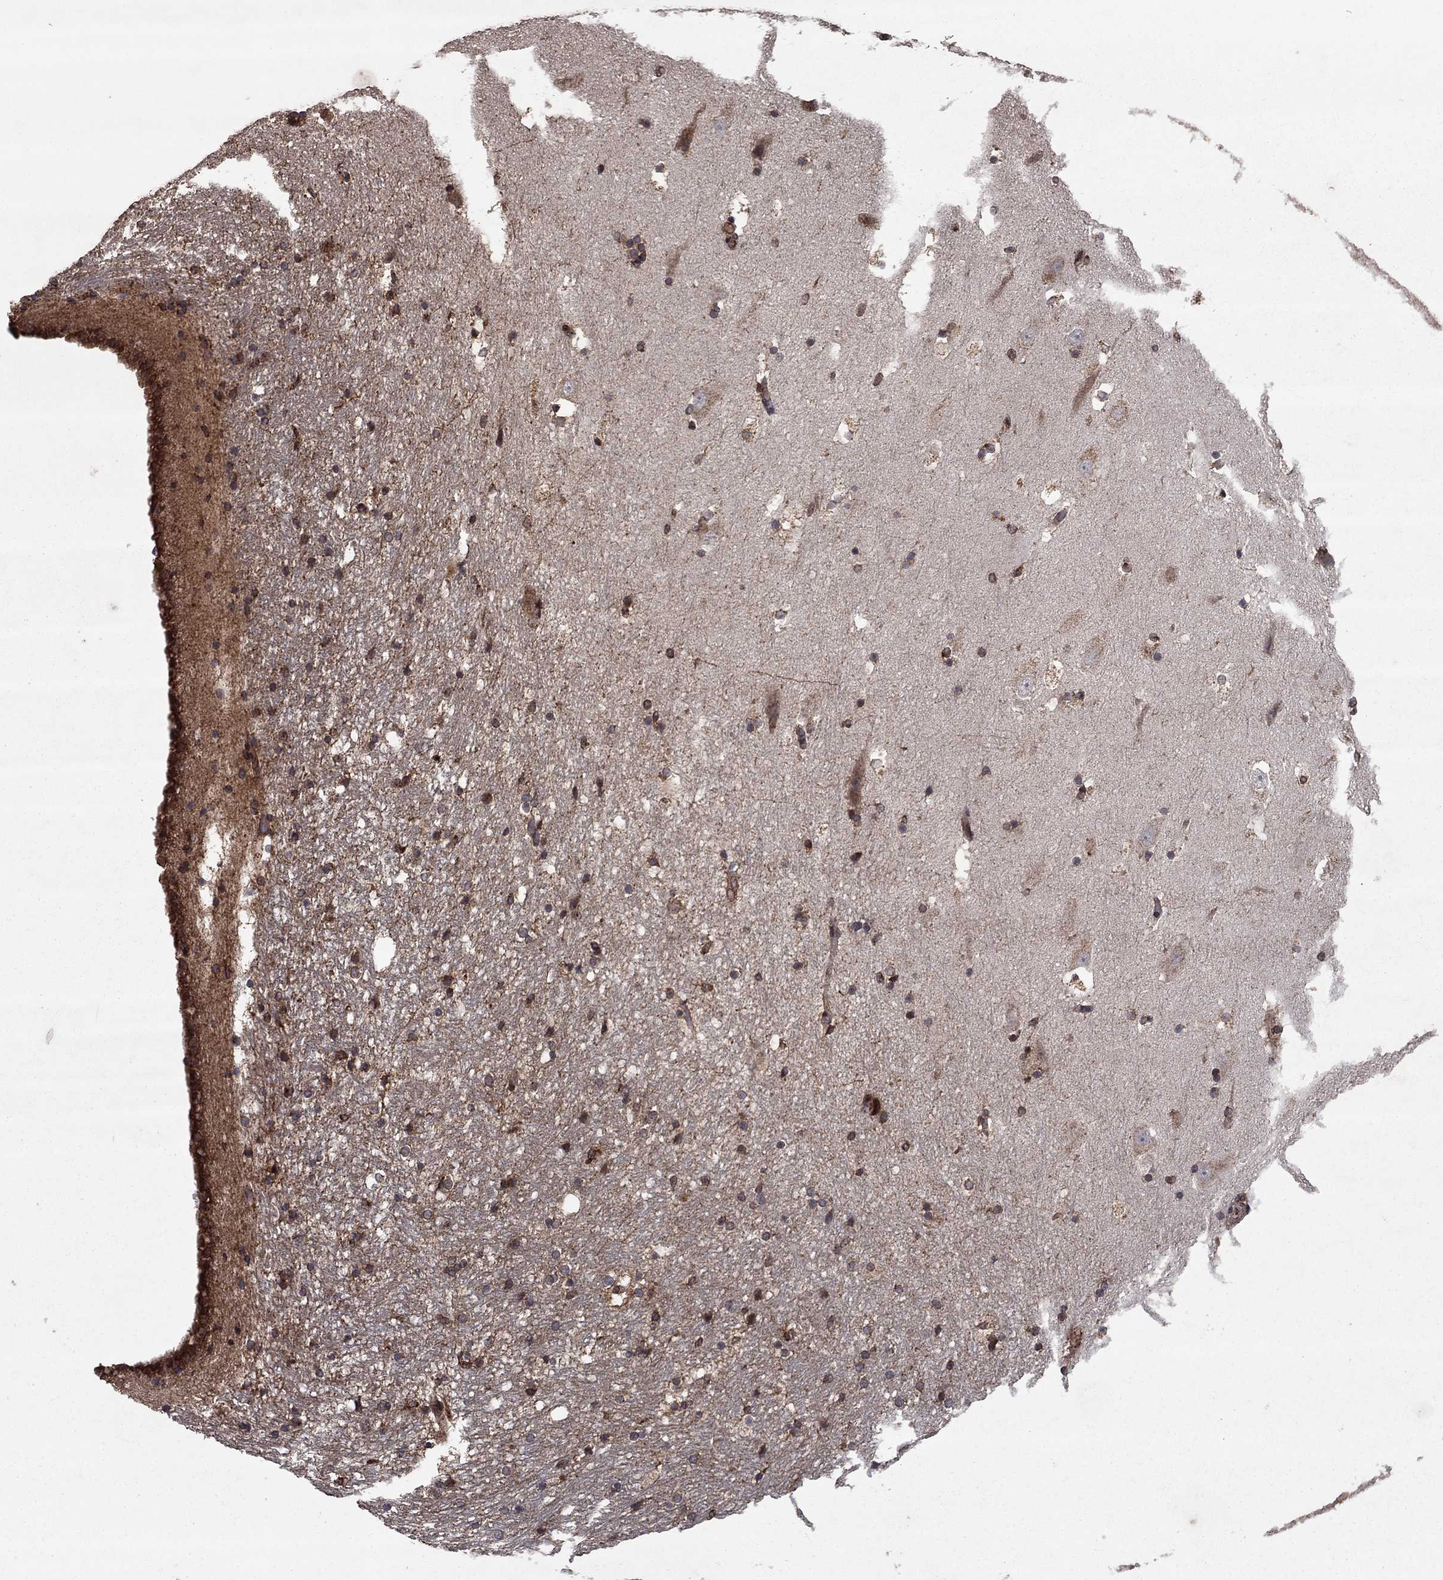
{"staining": {"intensity": "moderate", "quantity": "<25%", "location": "cytoplasmic/membranous"}, "tissue": "hippocampus", "cell_type": "Glial cells", "image_type": "normal", "snomed": [{"axis": "morphology", "description": "Normal tissue, NOS"}, {"axis": "topography", "description": "Hippocampus"}], "caption": "Immunohistochemical staining of benign human hippocampus reveals low levels of moderate cytoplasmic/membranous expression in about <25% of glial cells.", "gene": "DHRS1", "patient": {"sex": "male", "age": 51}}